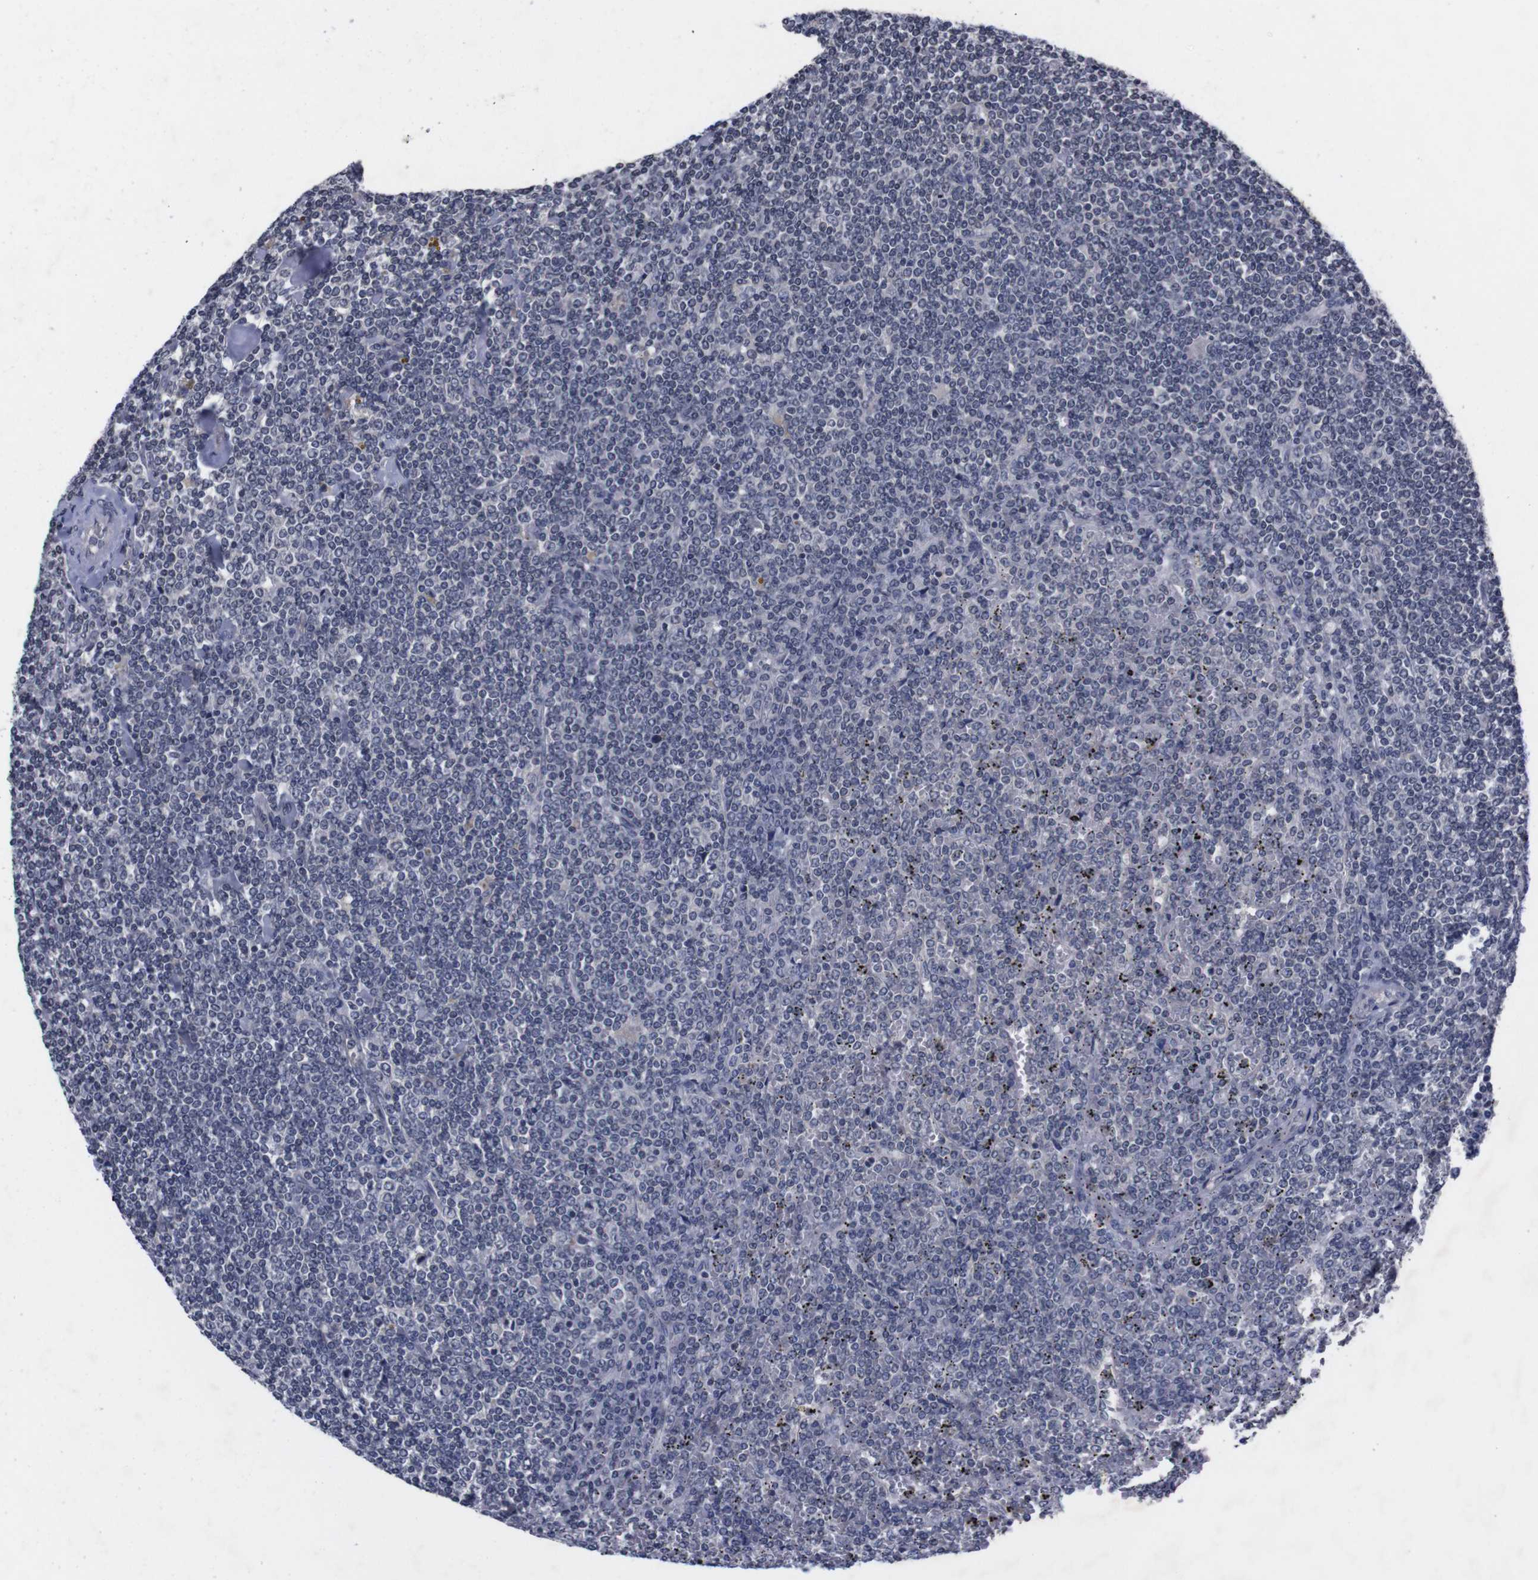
{"staining": {"intensity": "negative", "quantity": "none", "location": "none"}, "tissue": "lymphoma", "cell_type": "Tumor cells", "image_type": "cancer", "snomed": [{"axis": "morphology", "description": "Malignant lymphoma, non-Hodgkin's type, Low grade"}, {"axis": "topography", "description": "Spleen"}], "caption": "There is no significant positivity in tumor cells of lymphoma.", "gene": "TNFRSF21", "patient": {"sex": "female", "age": 19}}